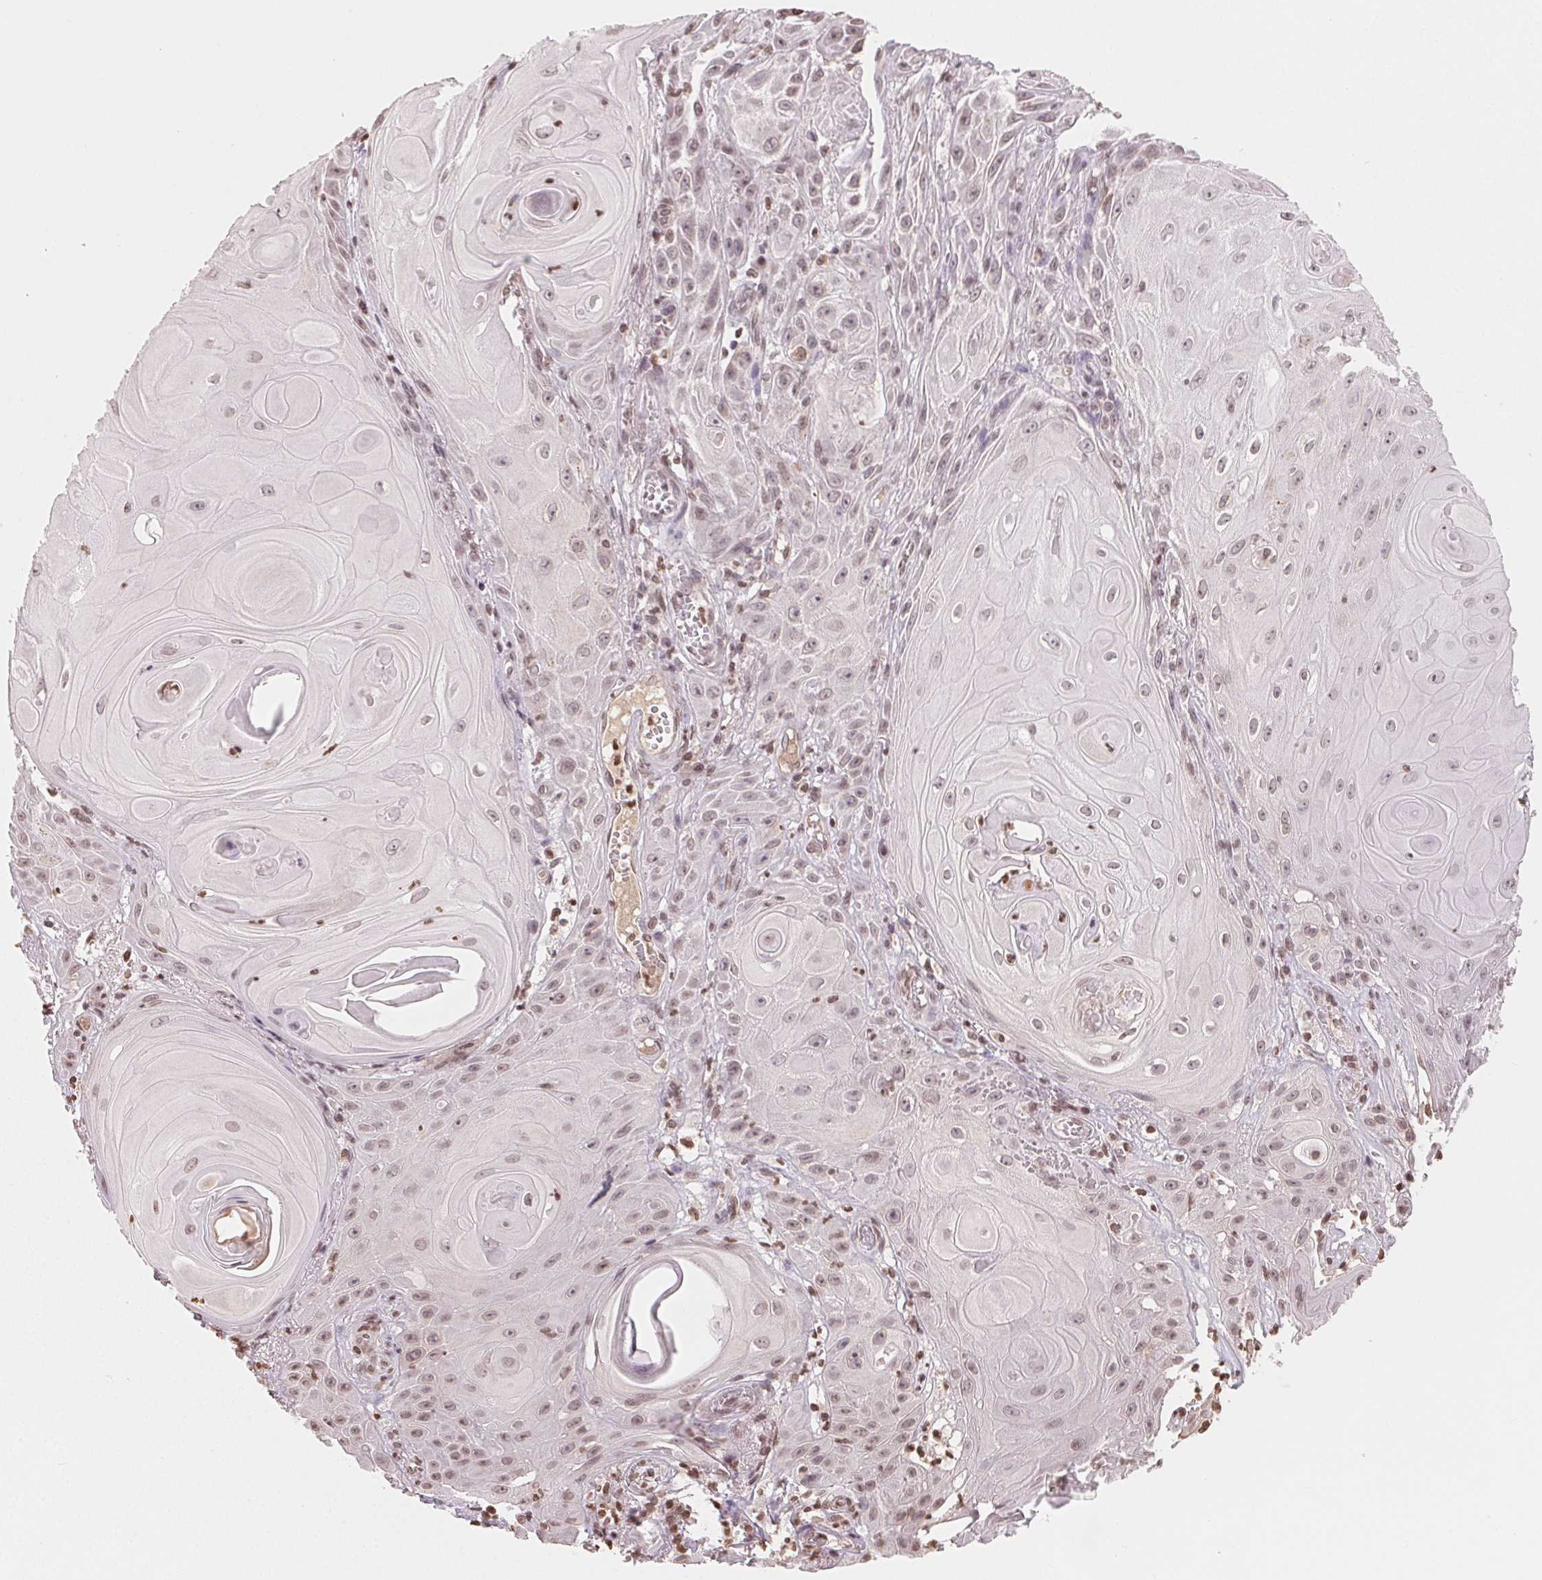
{"staining": {"intensity": "weak", "quantity": "25%-75%", "location": "nuclear"}, "tissue": "skin cancer", "cell_type": "Tumor cells", "image_type": "cancer", "snomed": [{"axis": "morphology", "description": "Squamous cell carcinoma, NOS"}, {"axis": "topography", "description": "Skin"}], "caption": "Protein analysis of skin squamous cell carcinoma tissue exhibits weak nuclear expression in approximately 25%-75% of tumor cells. (brown staining indicates protein expression, while blue staining denotes nuclei).", "gene": "TBP", "patient": {"sex": "male", "age": 62}}